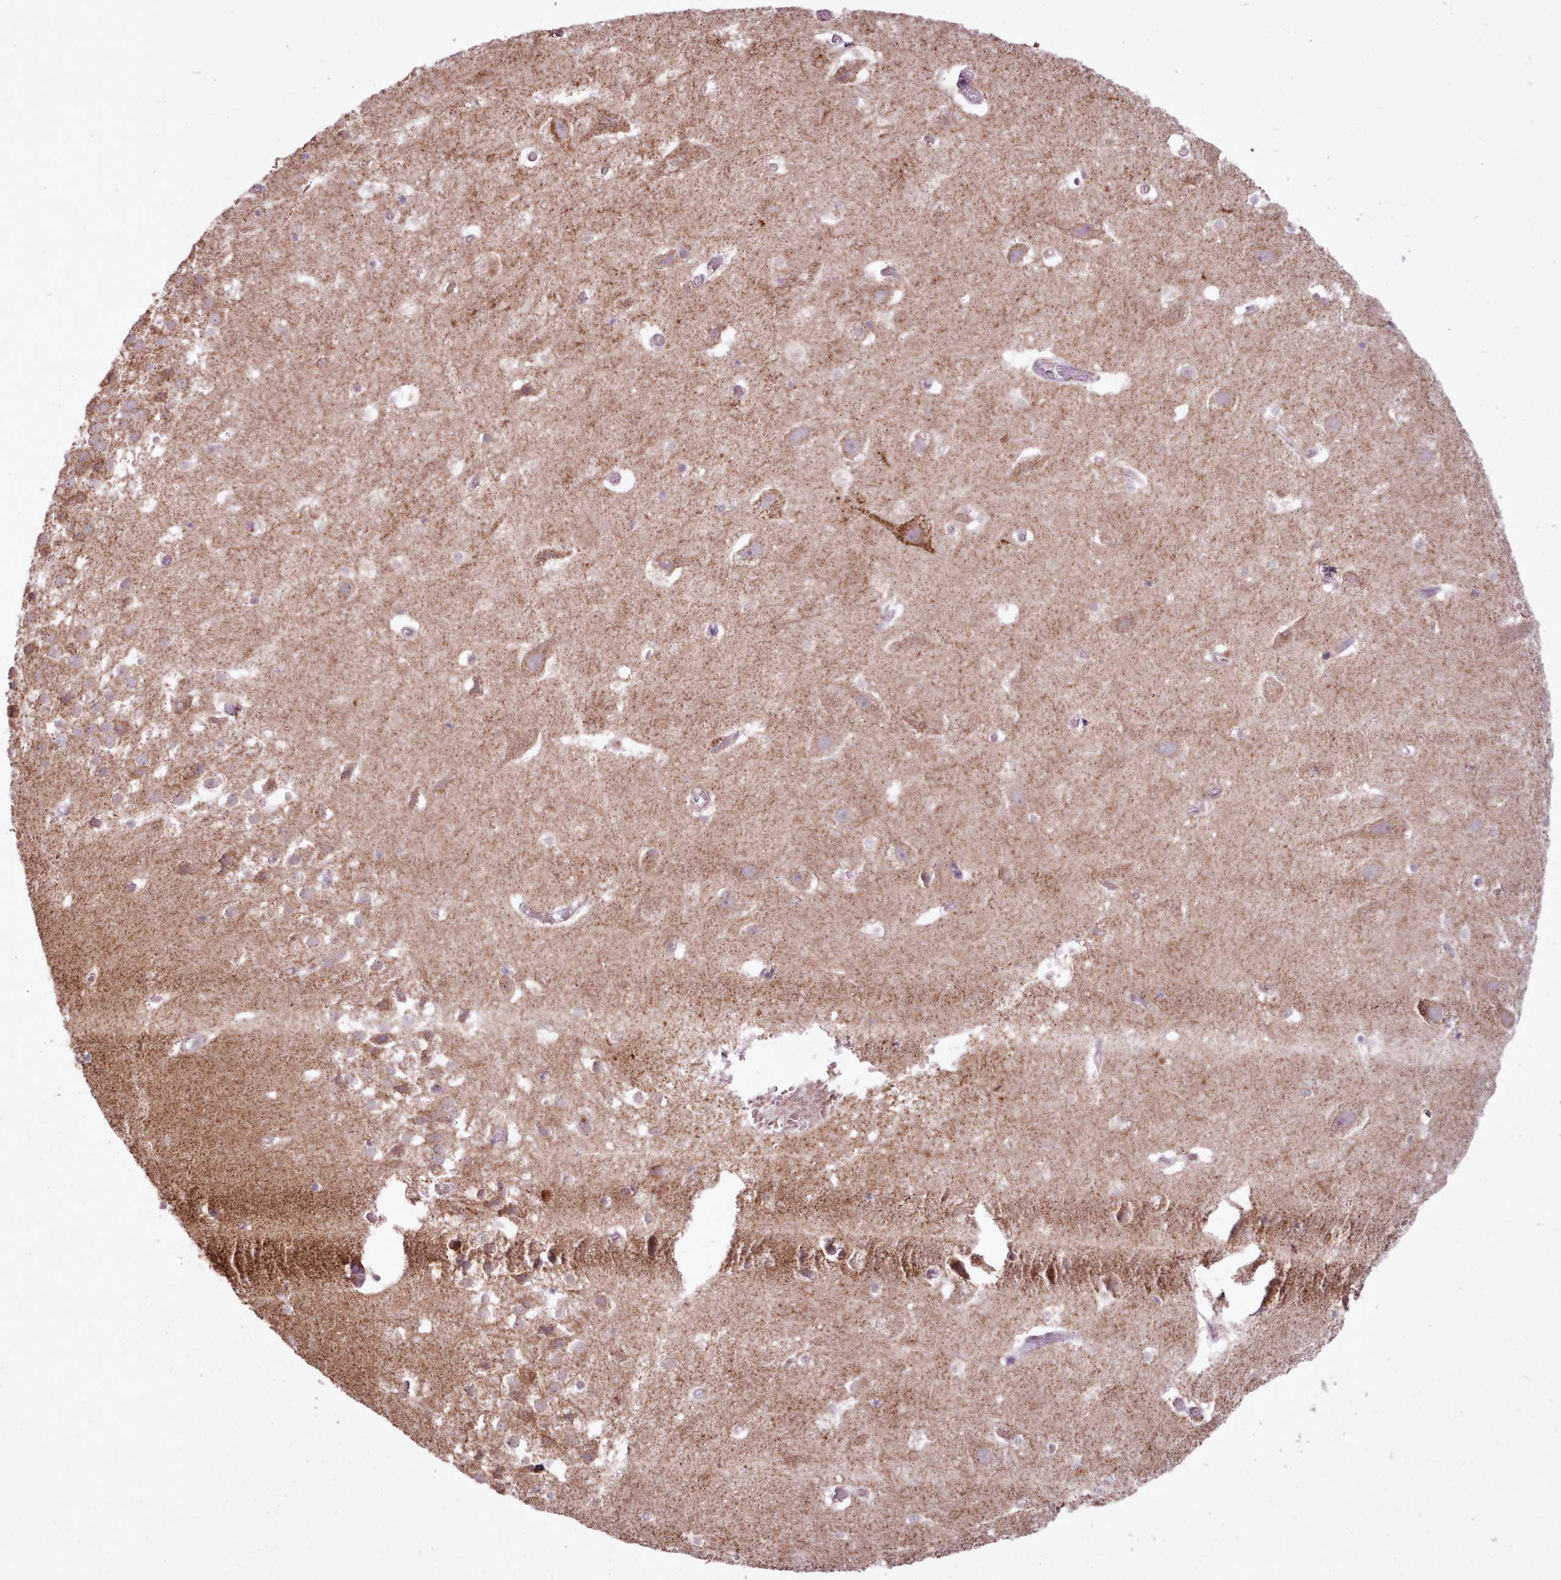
{"staining": {"intensity": "negative", "quantity": "none", "location": "none"}, "tissue": "hippocampus", "cell_type": "Glial cells", "image_type": "normal", "snomed": [{"axis": "morphology", "description": "Normal tissue, NOS"}, {"axis": "topography", "description": "Hippocampus"}], "caption": "IHC histopathology image of normal hippocampus: hippocampus stained with DAB exhibits no significant protein positivity in glial cells.", "gene": "LIN7C", "patient": {"sex": "female", "age": 52}}